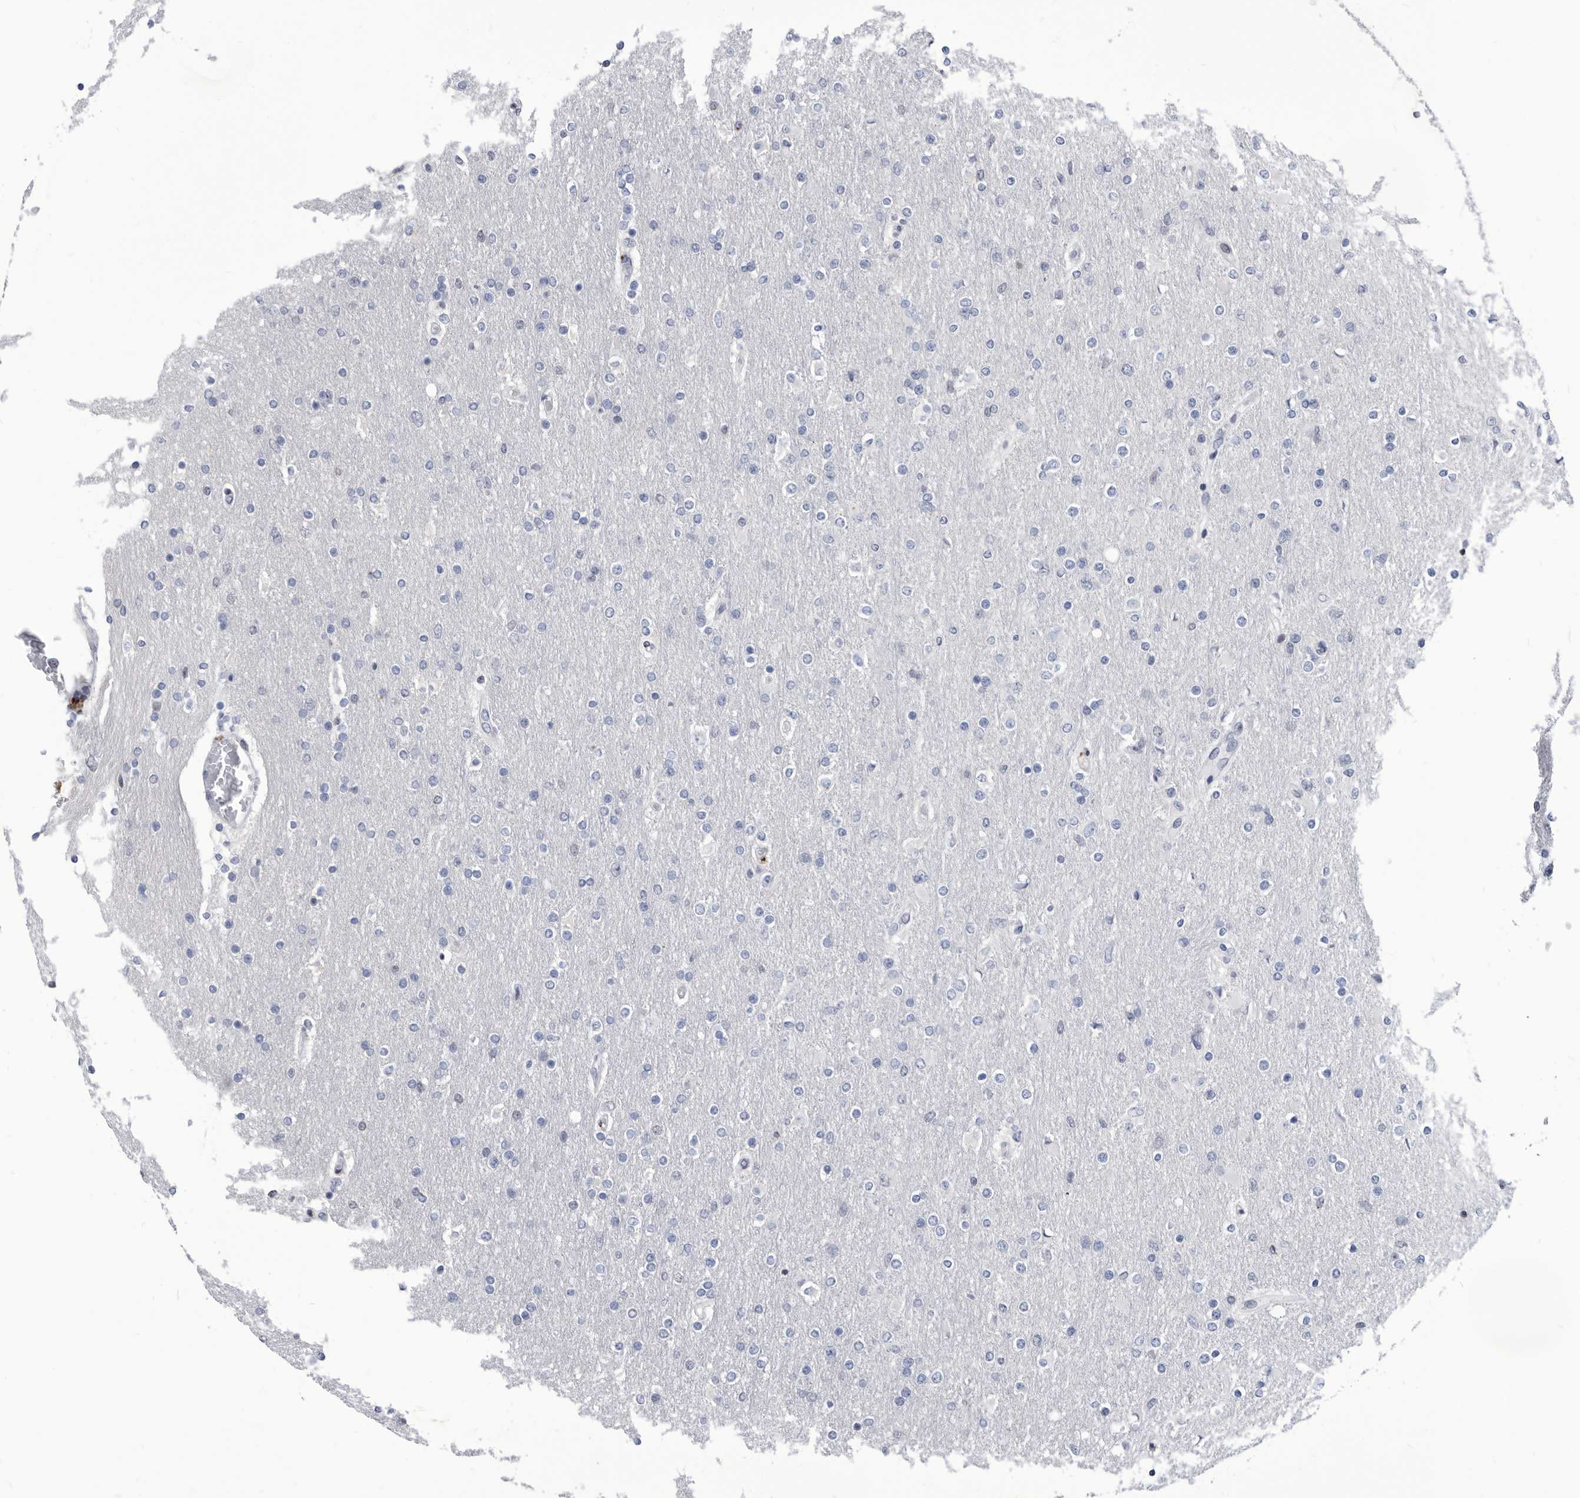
{"staining": {"intensity": "negative", "quantity": "none", "location": "none"}, "tissue": "glioma", "cell_type": "Tumor cells", "image_type": "cancer", "snomed": [{"axis": "morphology", "description": "Glioma, malignant, High grade"}, {"axis": "topography", "description": "Cerebral cortex"}], "caption": "A high-resolution histopathology image shows IHC staining of glioma, which displays no significant staining in tumor cells. The staining is performed using DAB brown chromogen with nuclei counter-stained in using hematoxylin.", "gene": "TSTD1", "patient": {"sex": "female", "age": 36}}